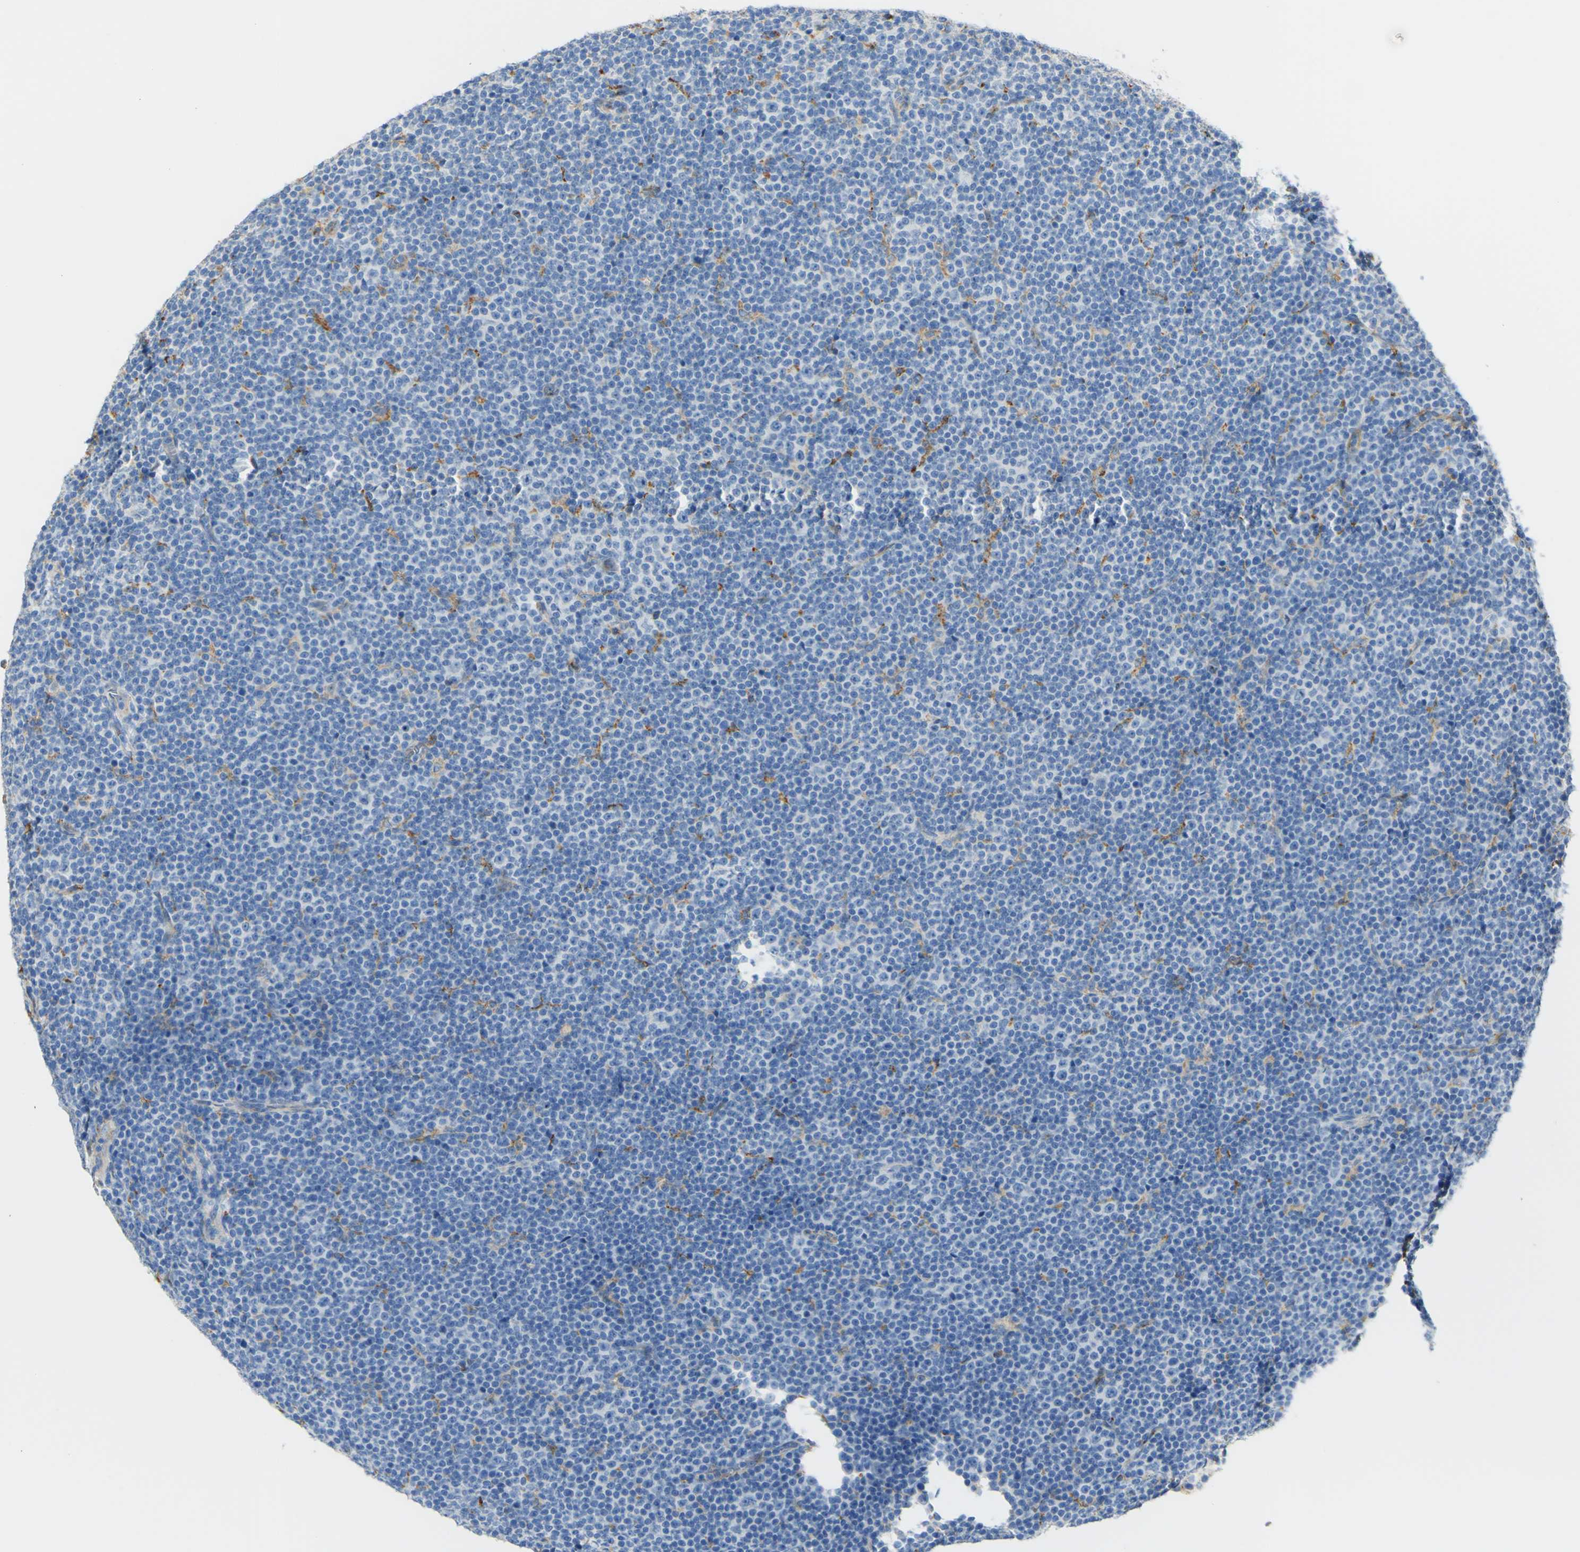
{"staining": {"intensity": "negative", "quantity": "none", "location": "none"}, "tissue": "lymphoma", "cell_type": "Tumor cells", "image_type": "cancer", "snomed": [{"axis": "morphology", "description": "Malignant lymphoma, non-Hodgkin's type, Low grade"}, {"axis": "topography", "description": "Lymph node"}], "caption": "DAB (3,3'-diaminobenzidine) immunohistochemical staining of human lymphoma reveals no significant positivity in tumor cells. Brightfield microscopy of IHC stained with DAB (brown) and hematoxylin (blue), captured at high magnification.", "gene": "FCGRT", "patient": {"sex": "female", "age": 67}}